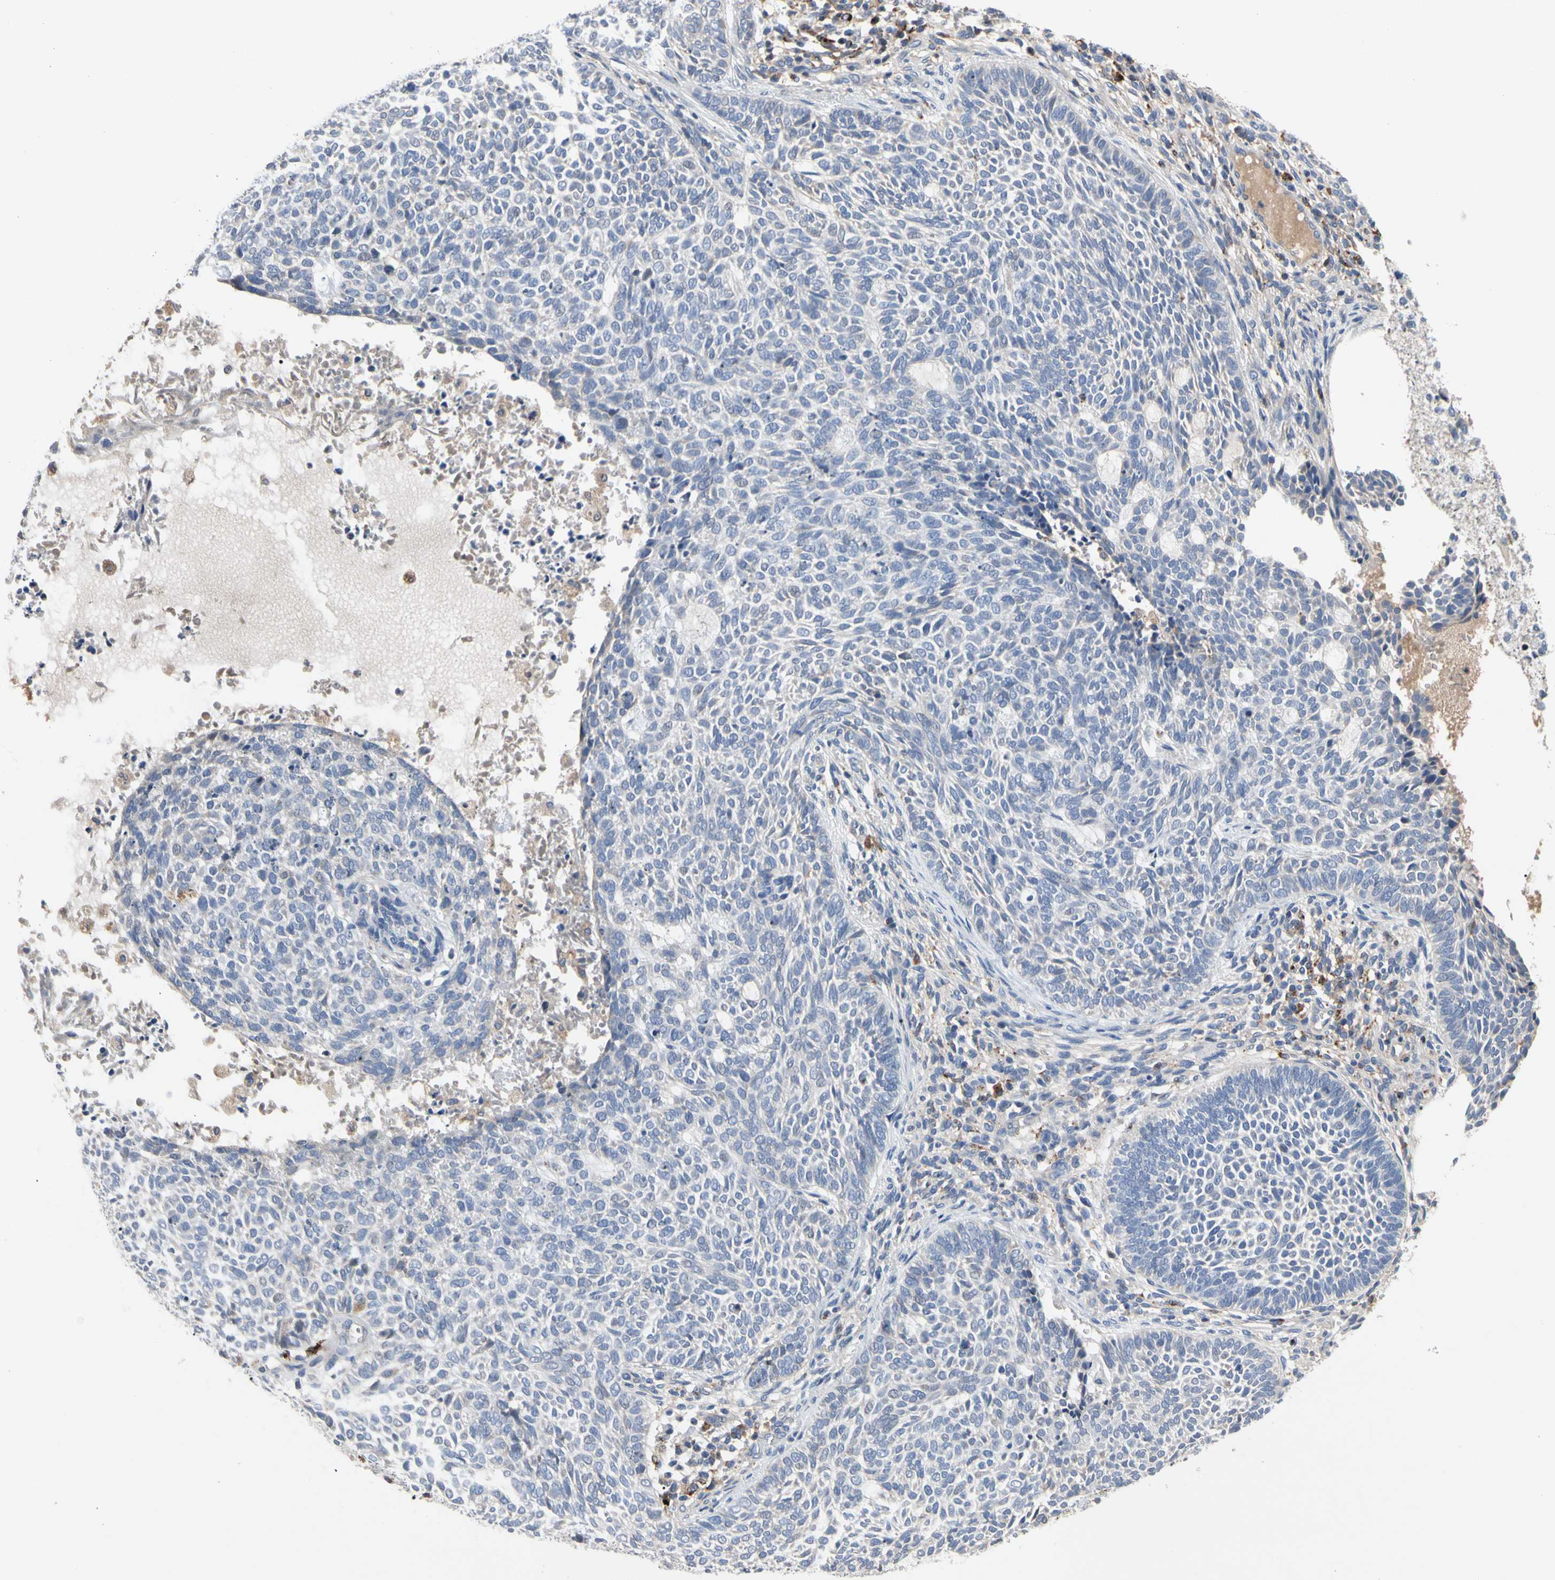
{"staining": {"intensity": "negative", "quantity": "none", "location": "none"}, "tissue": "skin cancer", "cell_type": "Tumor cells", "image_type": "cancer", "snomed": [{"axis": "morphology", "description": "Basal cell carcinoma"}, {"axis": "topography", "description": "Skin"}], "caption": "Tumor cells are negative for brown protein staining in skin cancer. The staining is performed using DAB (3,3'-diaminobenzidine) brown chromogen with nuclei counter-stained in using hematoxylin.", "gene": "ADA2", "patient": {"sex": "male", "age": 87}}